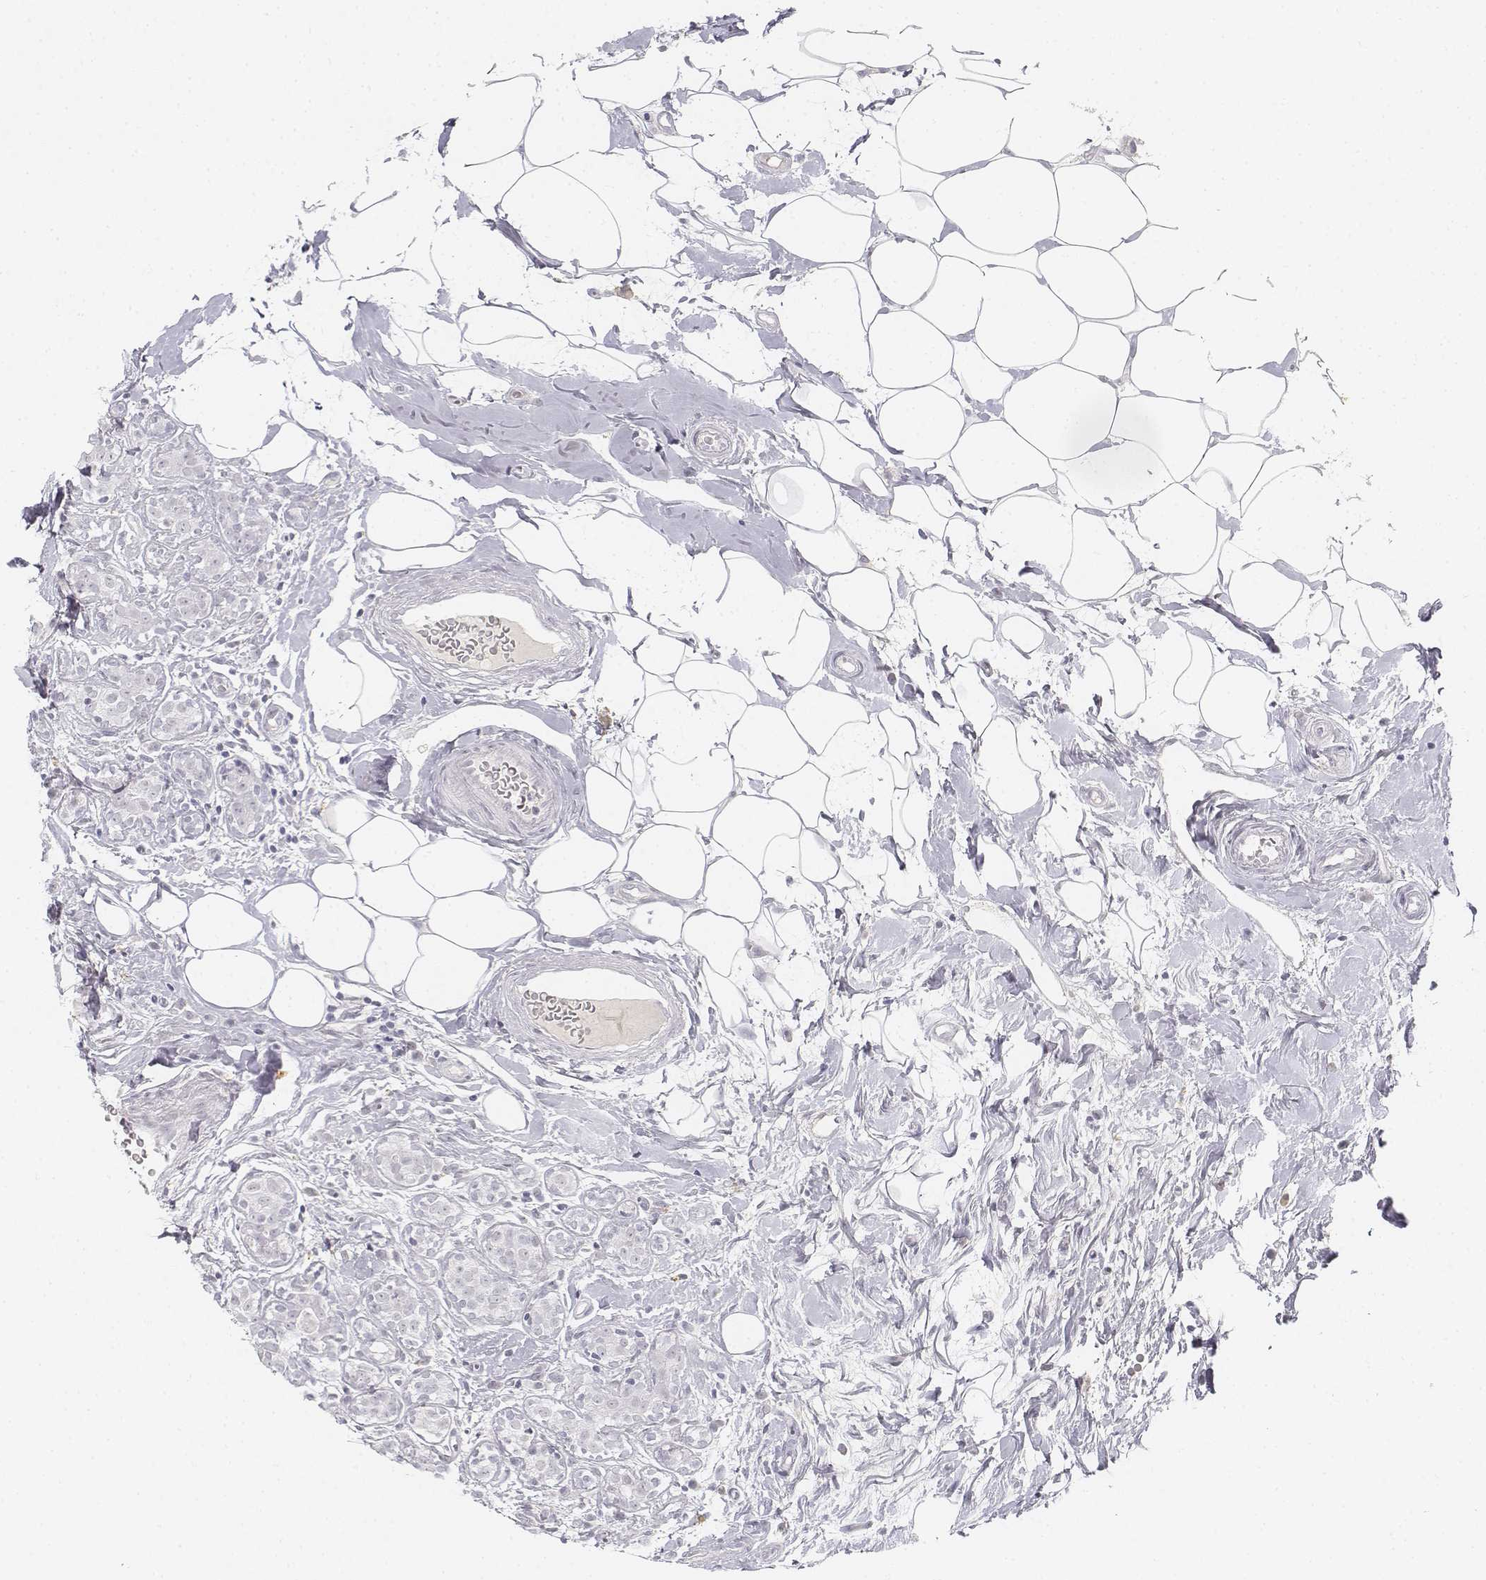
{"staining": {"intensity": "negative", "quantity": "none", "location": "none"}, "tissue": "breast cancer", "cell_type": "Tumor cells", "image_type": "cancer", "snomed": [{"axis": "morphology", "description": "Normal tissue, NOS"}, {"axis": "morphology", "description": "Duct carcinoma"}, {"axis": "topography", "description": "Breast"}], "caption": "Immunohistochemistry micrograph of human breast invasive ductal carcinoma stained for a protein (brown), which exhibits no staining in tumor cells.", "gene": "KRT84", "patient": {"sex": "female", "age": 43}}